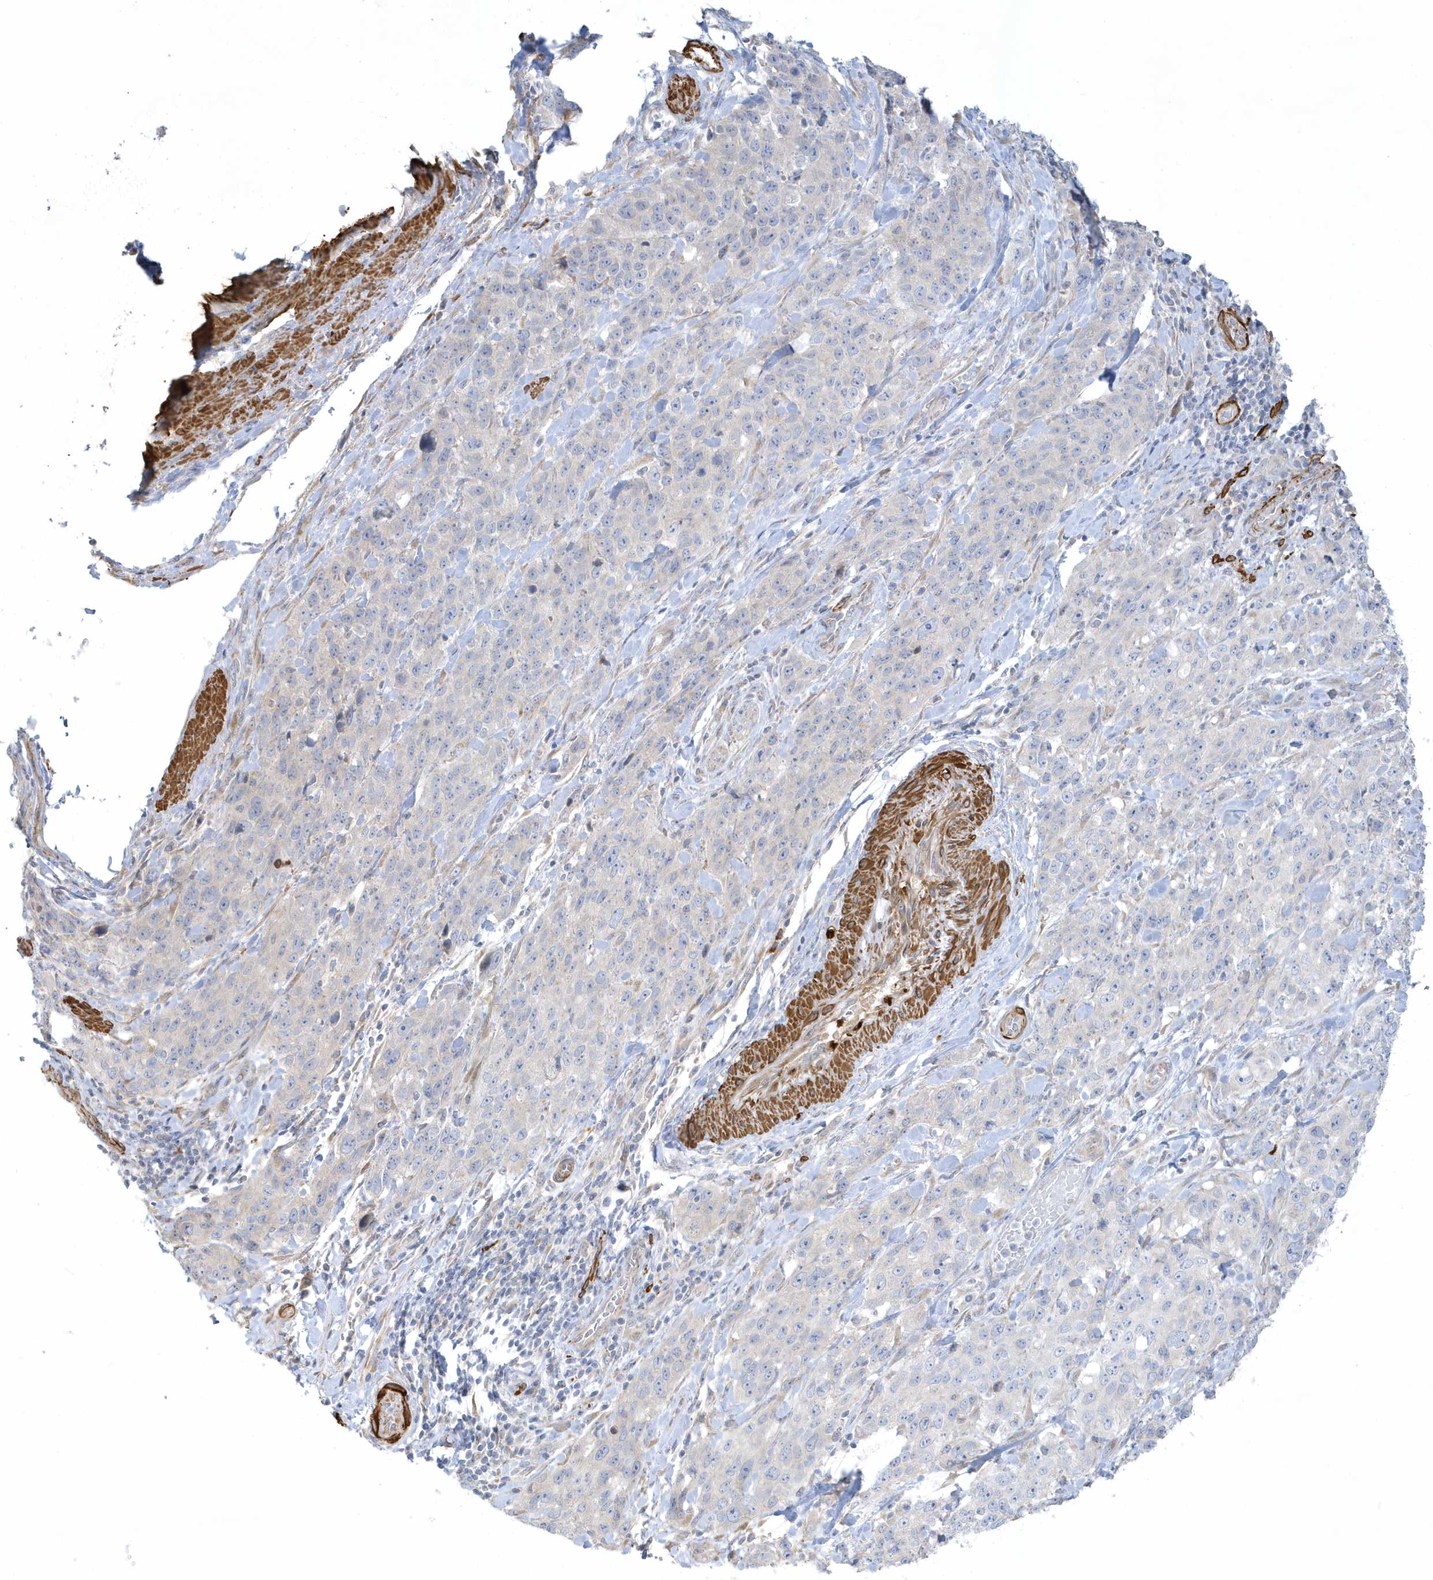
{"staining": {"intensity": "negative", "quantity": "none", "location": "none"}, "tissue": "stomach cancer", "cell_type": "Tumor cells", "image_type": "cancer", "snomed": [{"axis": "morphology", "description": "Normal tissue, NOS"}, {"axis": "morphology", "description": "Adenocarcinoma, NOS"}, {"axis": "topography", "description": "Lymph node"}, {"axis": "topography", "description": "Stomach"}], "caption": "This is an immunohistochemistry (IHC) photomicrograph of human stomach adenocarcinoma. There is no positivity in tumor cells.", "gene": "THADA", "patient": {"sex": "male", "age": 48}}